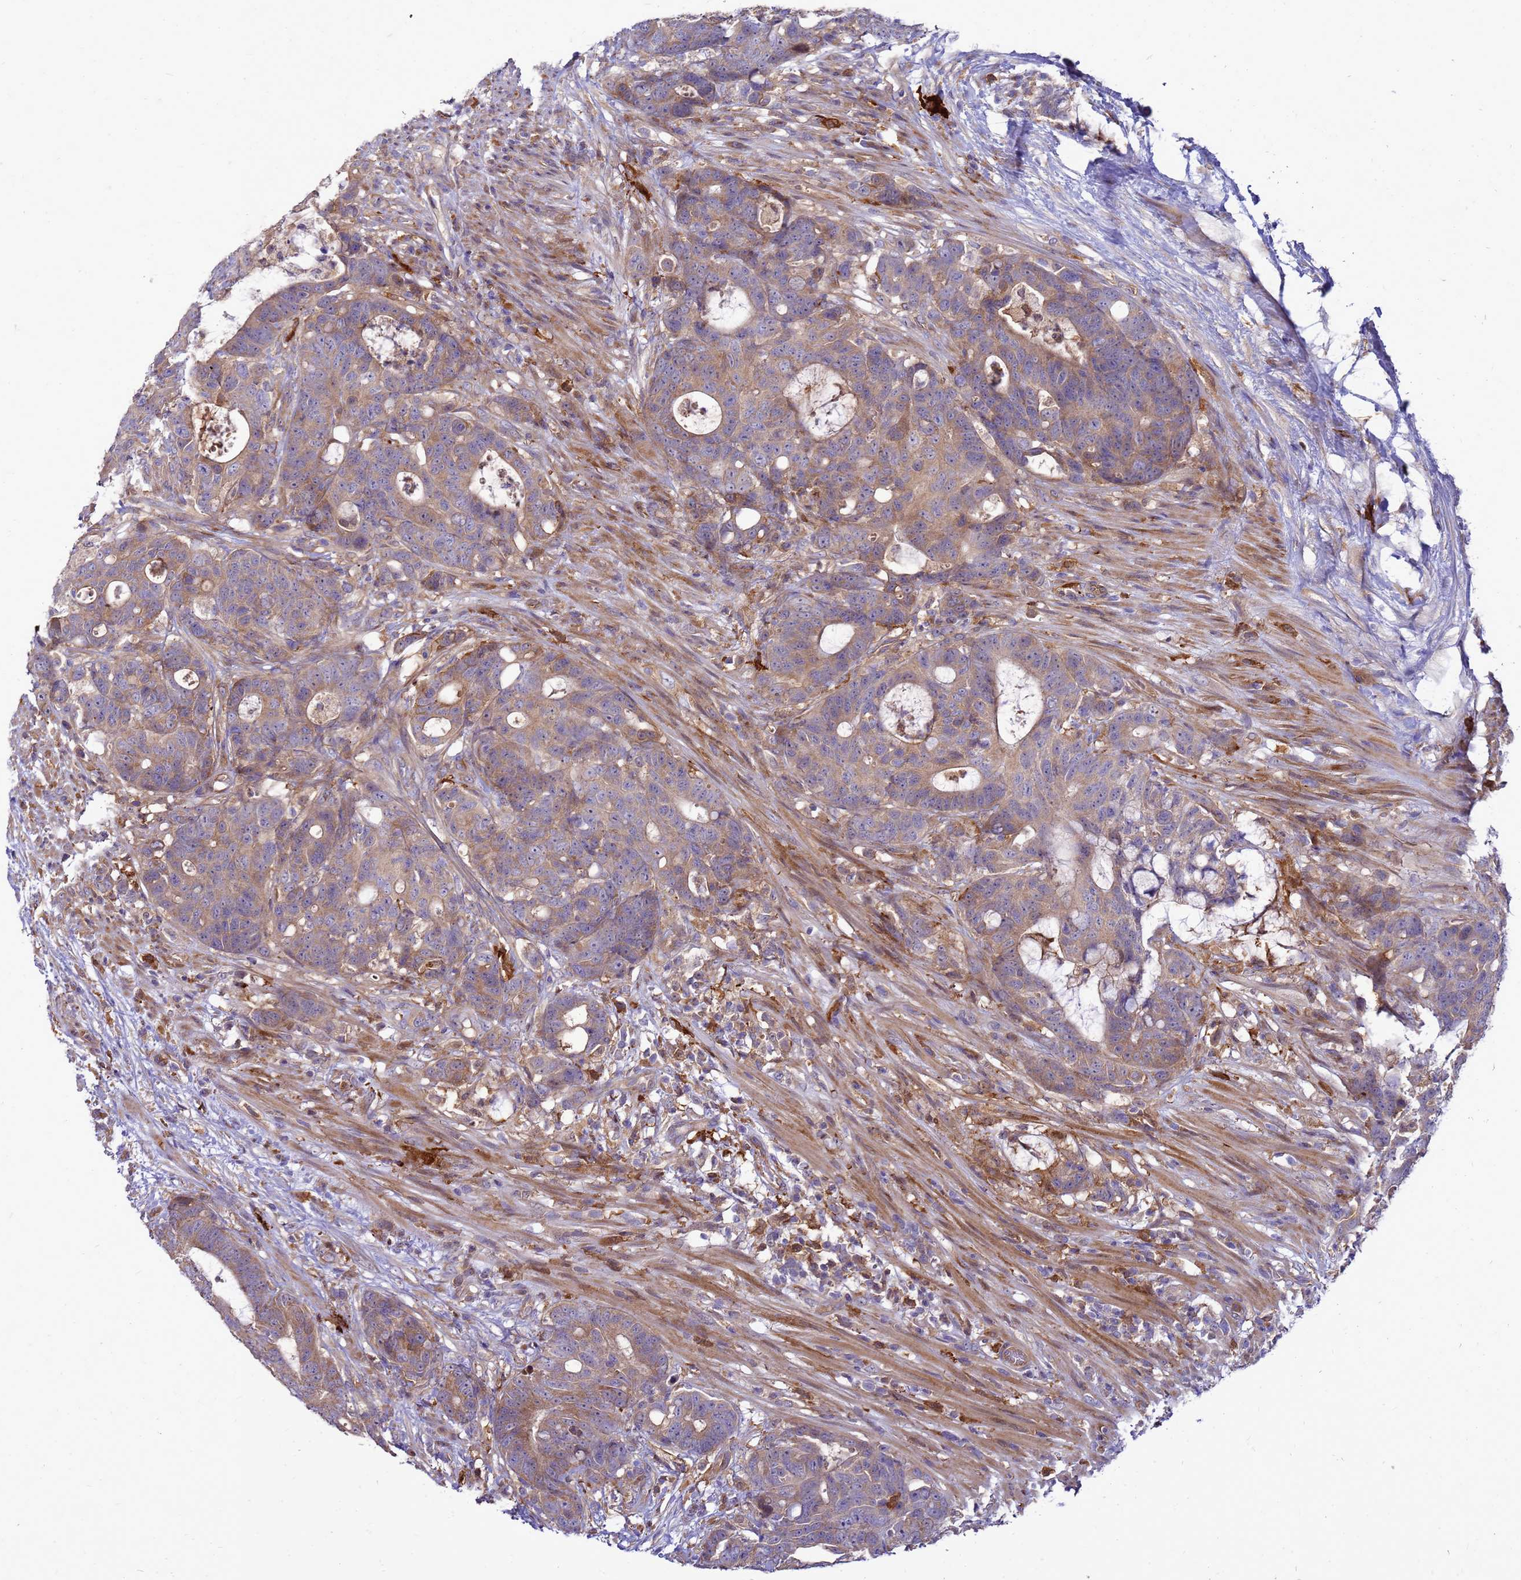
{"staining": {"intensity": "weak", "quantity": ">75%", "location": "cytoplasmic/membranous"}, "tissue": "colorectal cancer", "cell_type": "Tumor cells", "image_type": "cancer", "snomed": [{"axis": "morphology", "description": "Adenocarcinoma, NOS"}, {"axis": "topography", "description": "Colon"}], "caption": "Weak cytoplasmic/membranous expression is seen in about >75% of tumor cells in colorectal cancer.", "gene": "RNF215", "patient": {"sex": "female", "age": 82}}